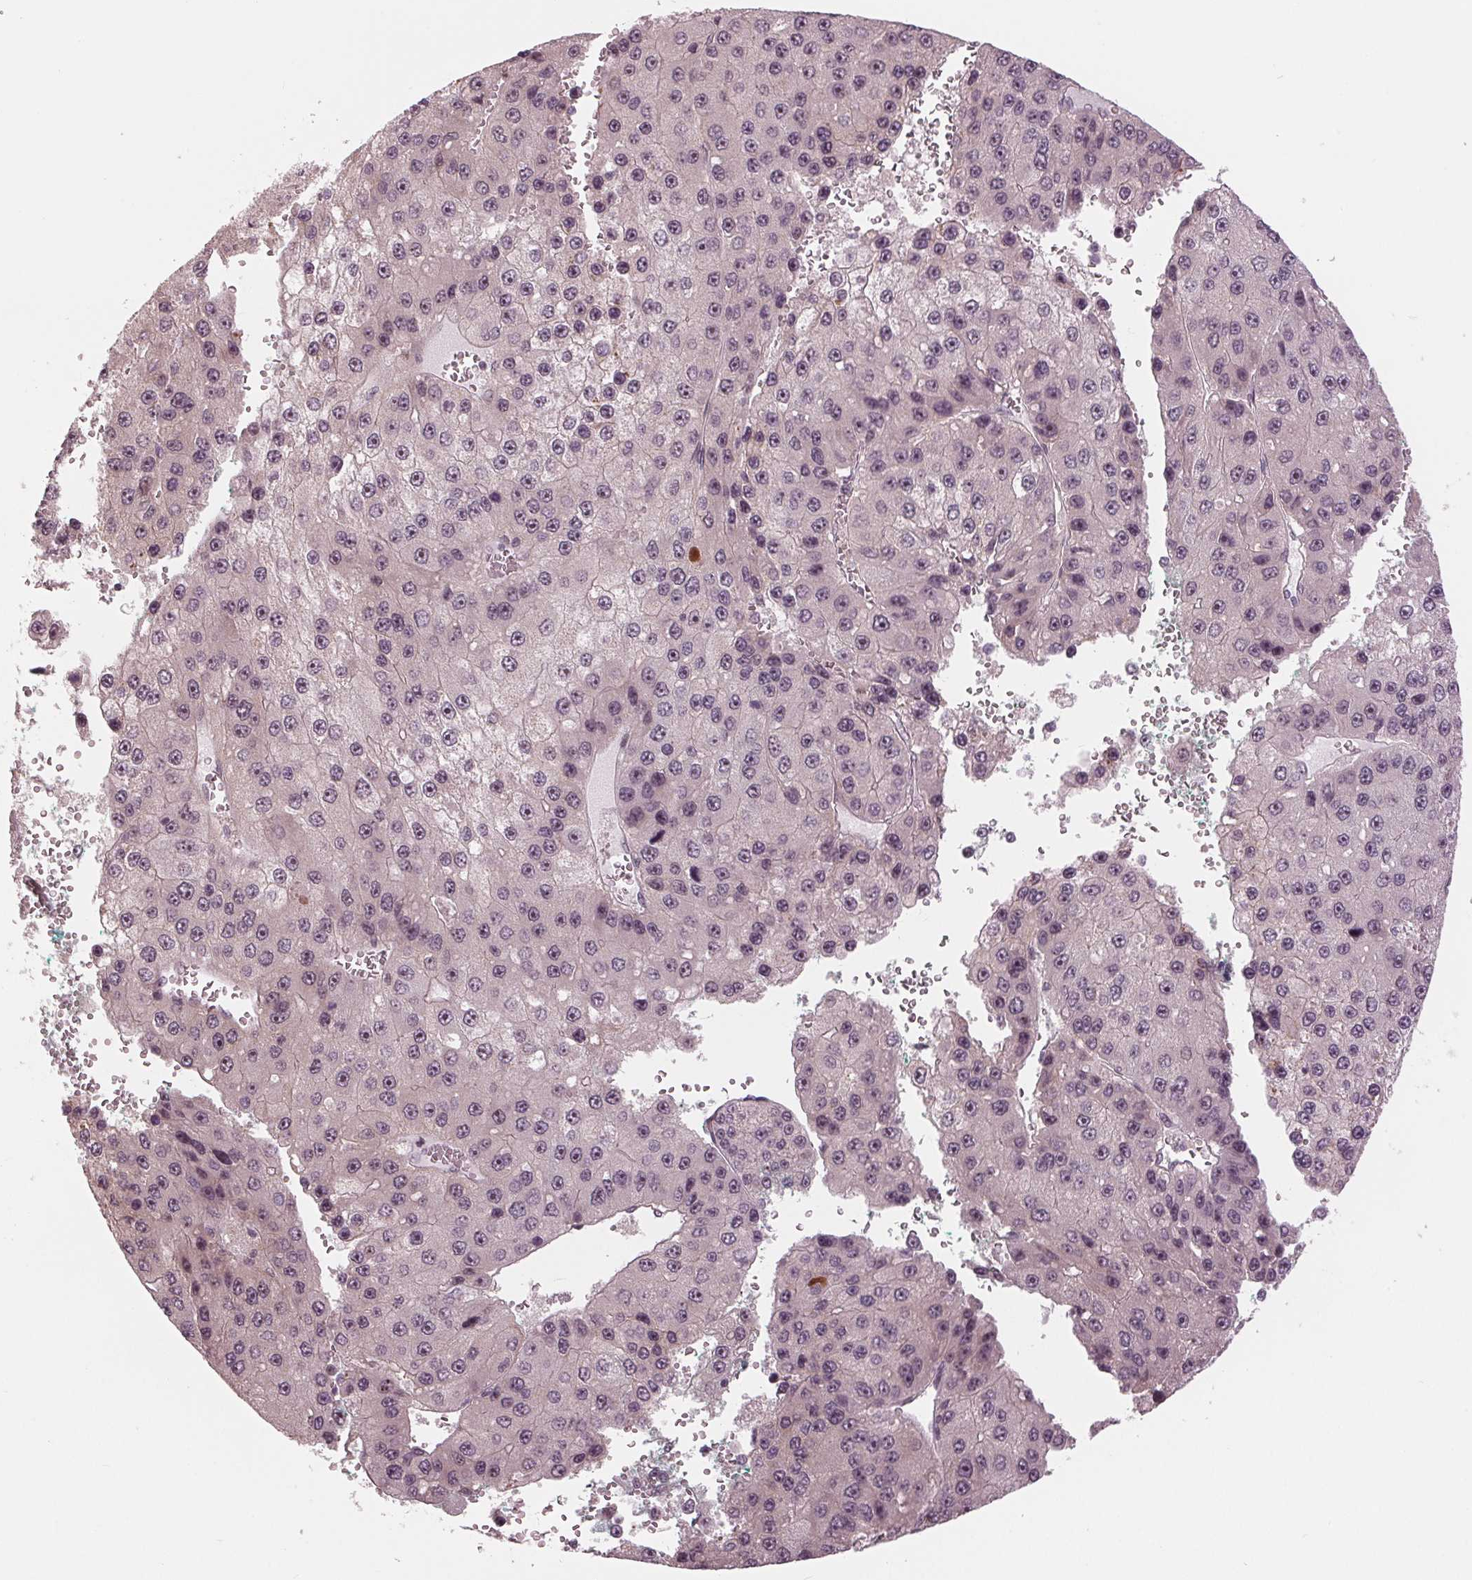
{"staining": {"intensity": "weak", "quantity": "25%-75%", "location": "nuclear"}, "tissue": "liver cancer", "cell_type": "Tumor cells", "image_type": "cancer", "snomed": [{"axis": "morphology", "description": "Carcinoma, Hepatocellular, NOS"}, {"axis": "topography", "description": "Liver"}], "caption": "Liver cancer (hepatocellular carcinoma) stained for a protein reveals weak nuclear positivity in tumor cells.", "gene": "SLX4", "patient": {"sex": "female", "age": 73}}